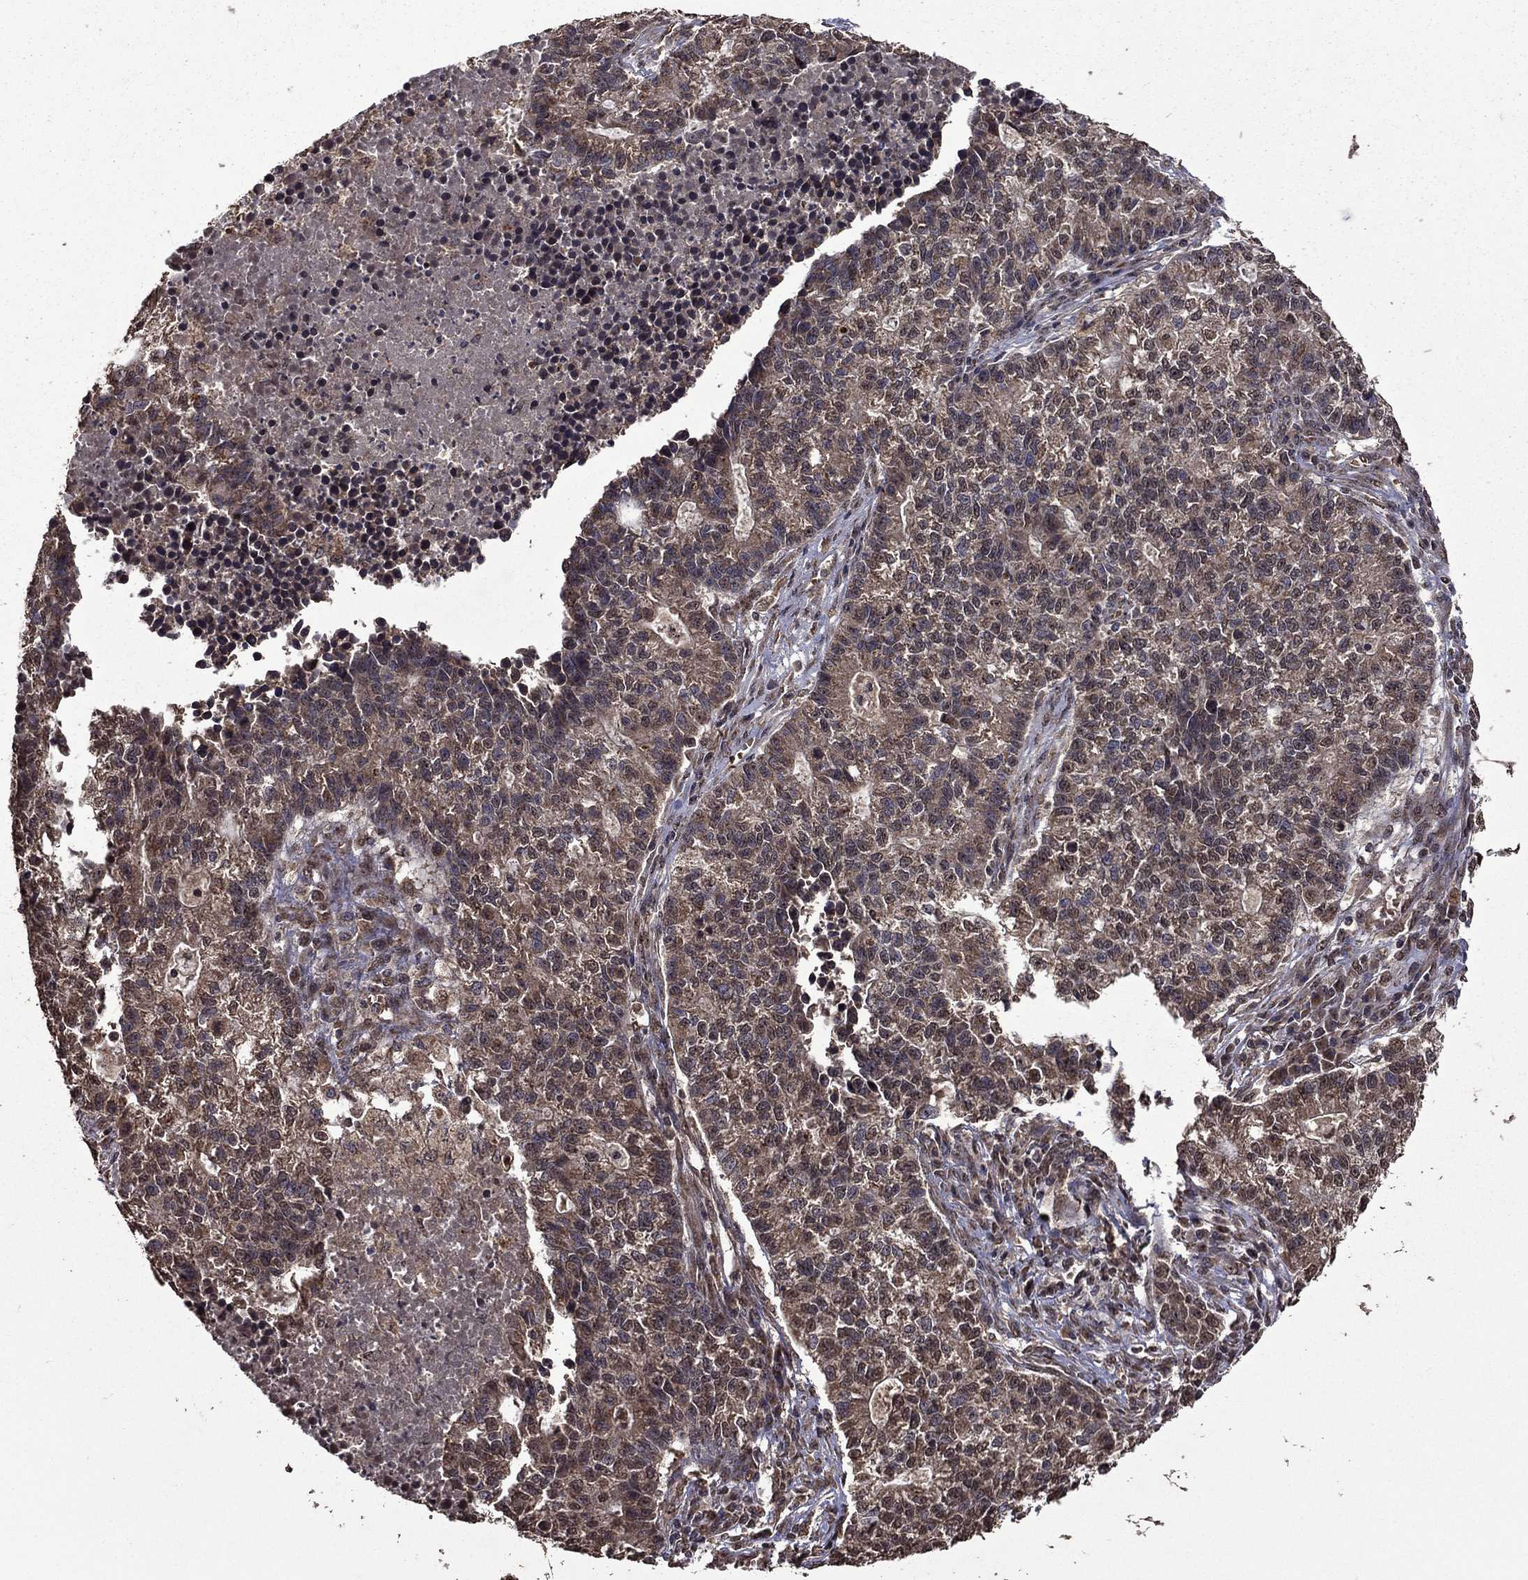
{"staining": {"intensity": "moderate", "quantity": "25%-75%", "location": "cytoplasmic/membranous,nuclear"}, "tissue": "lung cancer", "cell_type": "Tumor cells", "image_type": "cancer", "snomed": [{"axis": "morphology", "description": "Adenocarcinoma, NOS"}, {"axis": "topography", "description": "Lung"}], "caption": "IHC micrograph of human lung cancer (adenocarcinoma) stained for a protein (brown), which demonstrates medium levels of moderate cytoplasmic/membranous and nuclear positivity in about 25%-75% of tumor cells.", "gene": "ITM2B", "patient": {"sex": "male", "age": 57}}